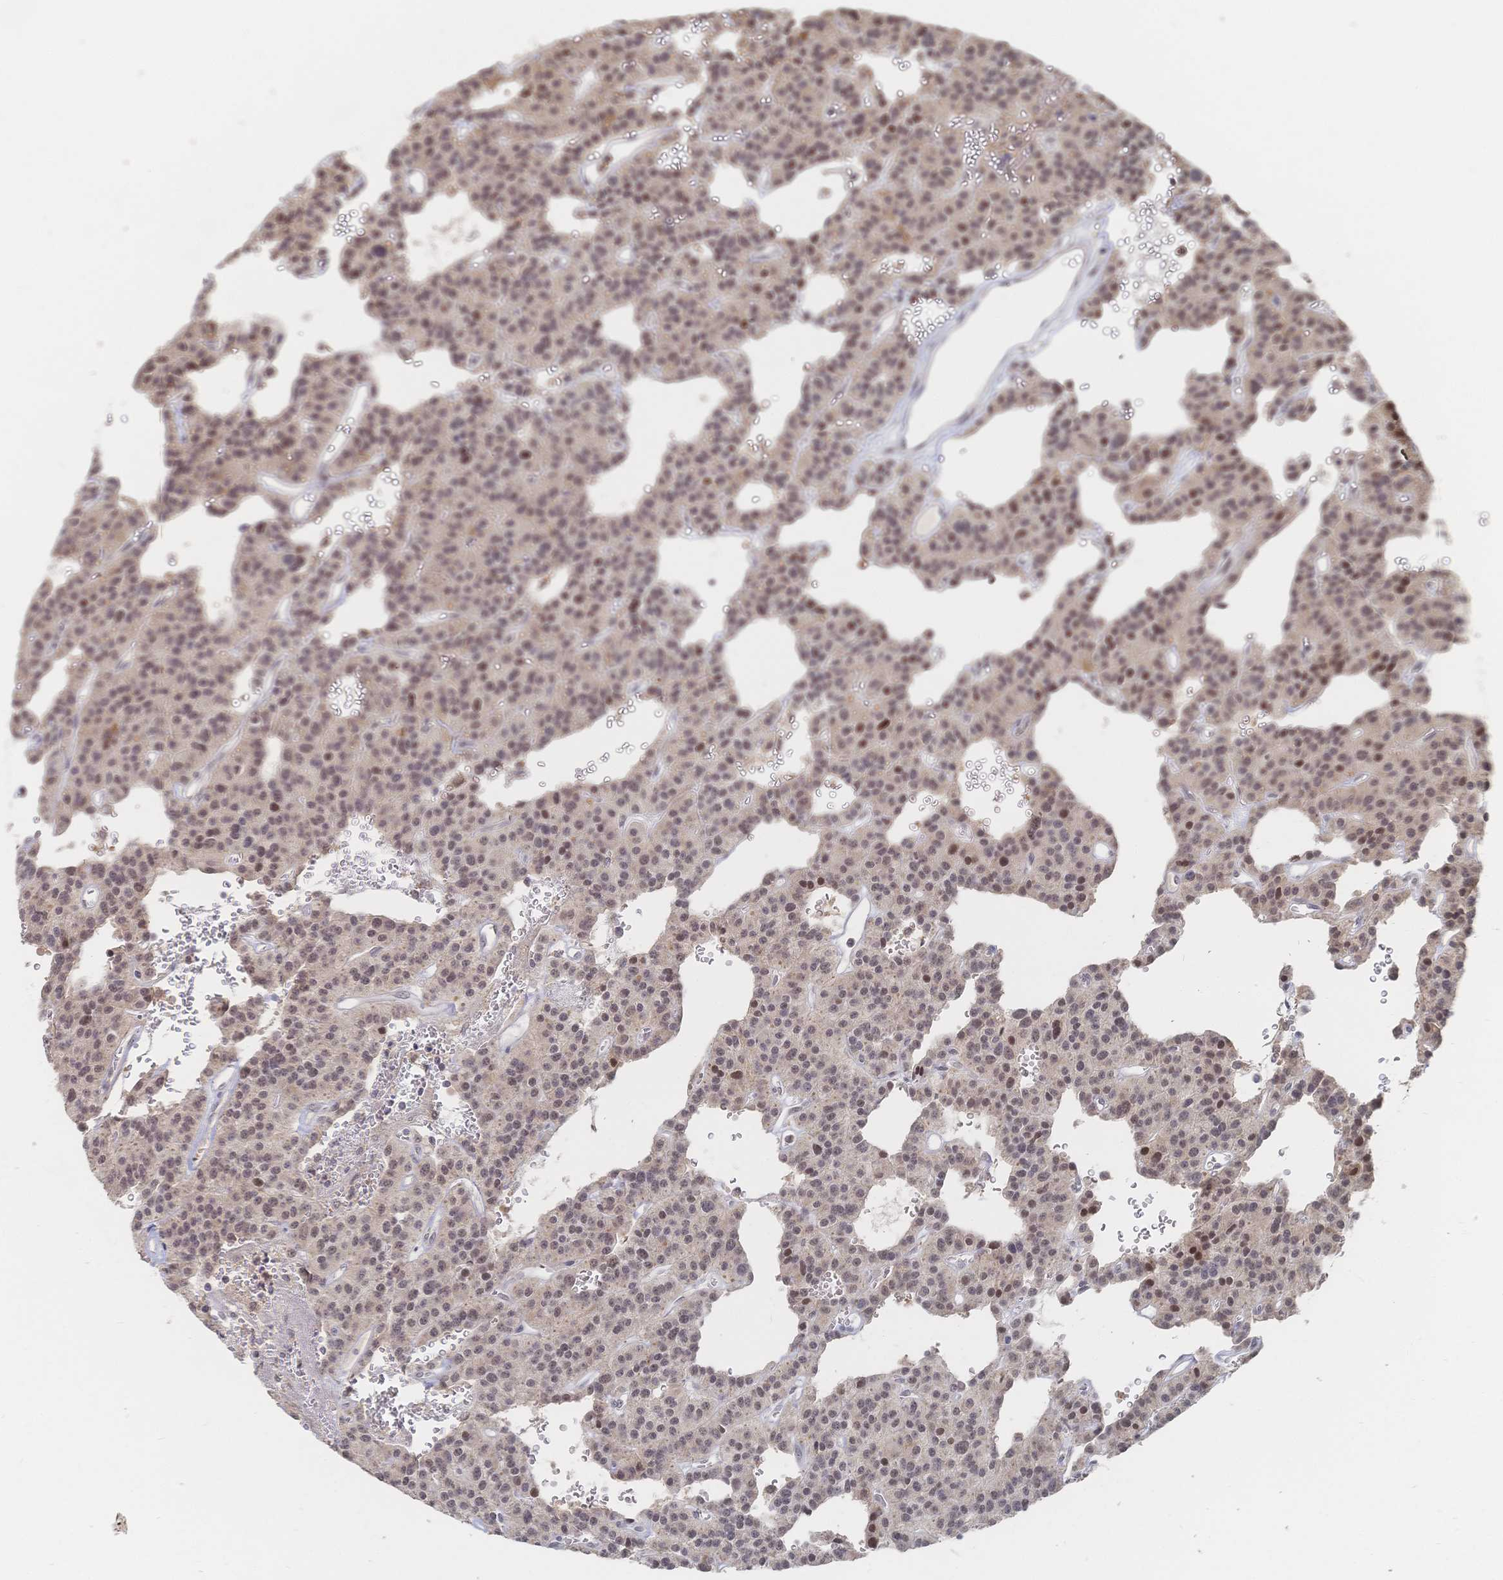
{"staining": {"intensity": "moderate", "quantity": "25%-75%", "location": "nuclear"}, "tissue": "carcinoid", "cell_type": "Tumor cells", "image_type": "cancer", "snomed": [{"axis": "morphology", "description": "Carcinoid, malignant, NOS"}, {"axis": "topography", "description": "Lung"}], "caption": "IHC of human malignant carcinoid reveals medium levels of moderate nuclear expression in about 25%-75% of tumor cells.", "gene": "LRP5", "patient": {"sex": "female", "age": 71}}